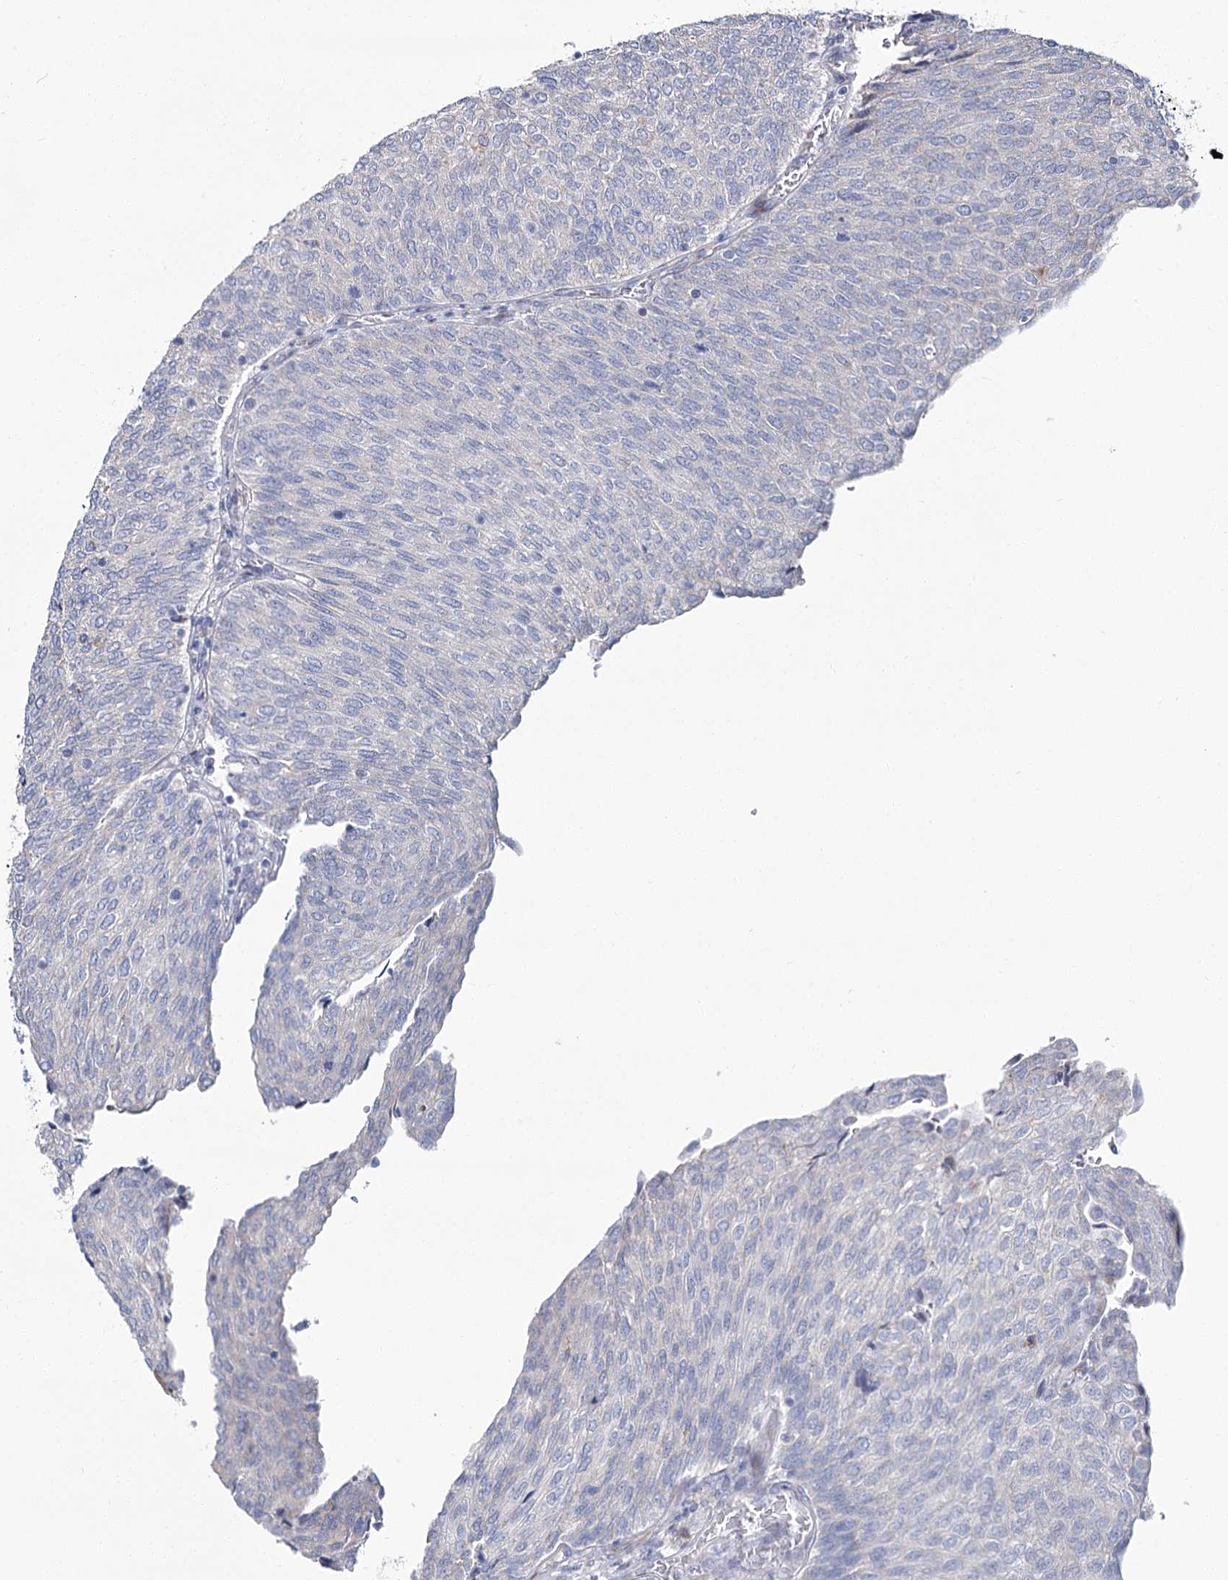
{"staining": {"intensity": "negative", "quantity": "none", "location": "none"}, "tissue": "urothelial cancer", "cell_type": "Tumor cells", "image_type": "cancer", "snomed": [{"axis": "morphology", "description": "Urothelial carcinoma, Low grade"}, {"axis": "topography", "description": "Urinary bladder"}], "caption": "This is a image of immunohistochemistry (IHC) staining of urothelial cancer, which shows no positivity in tumor cells. (Brightfield microscopy of DAB (3,3'-diaminobenzidine) IHC at high magnification).", "gene": "CPLANE1", "patient": {"sex": "female", "age": 79}}